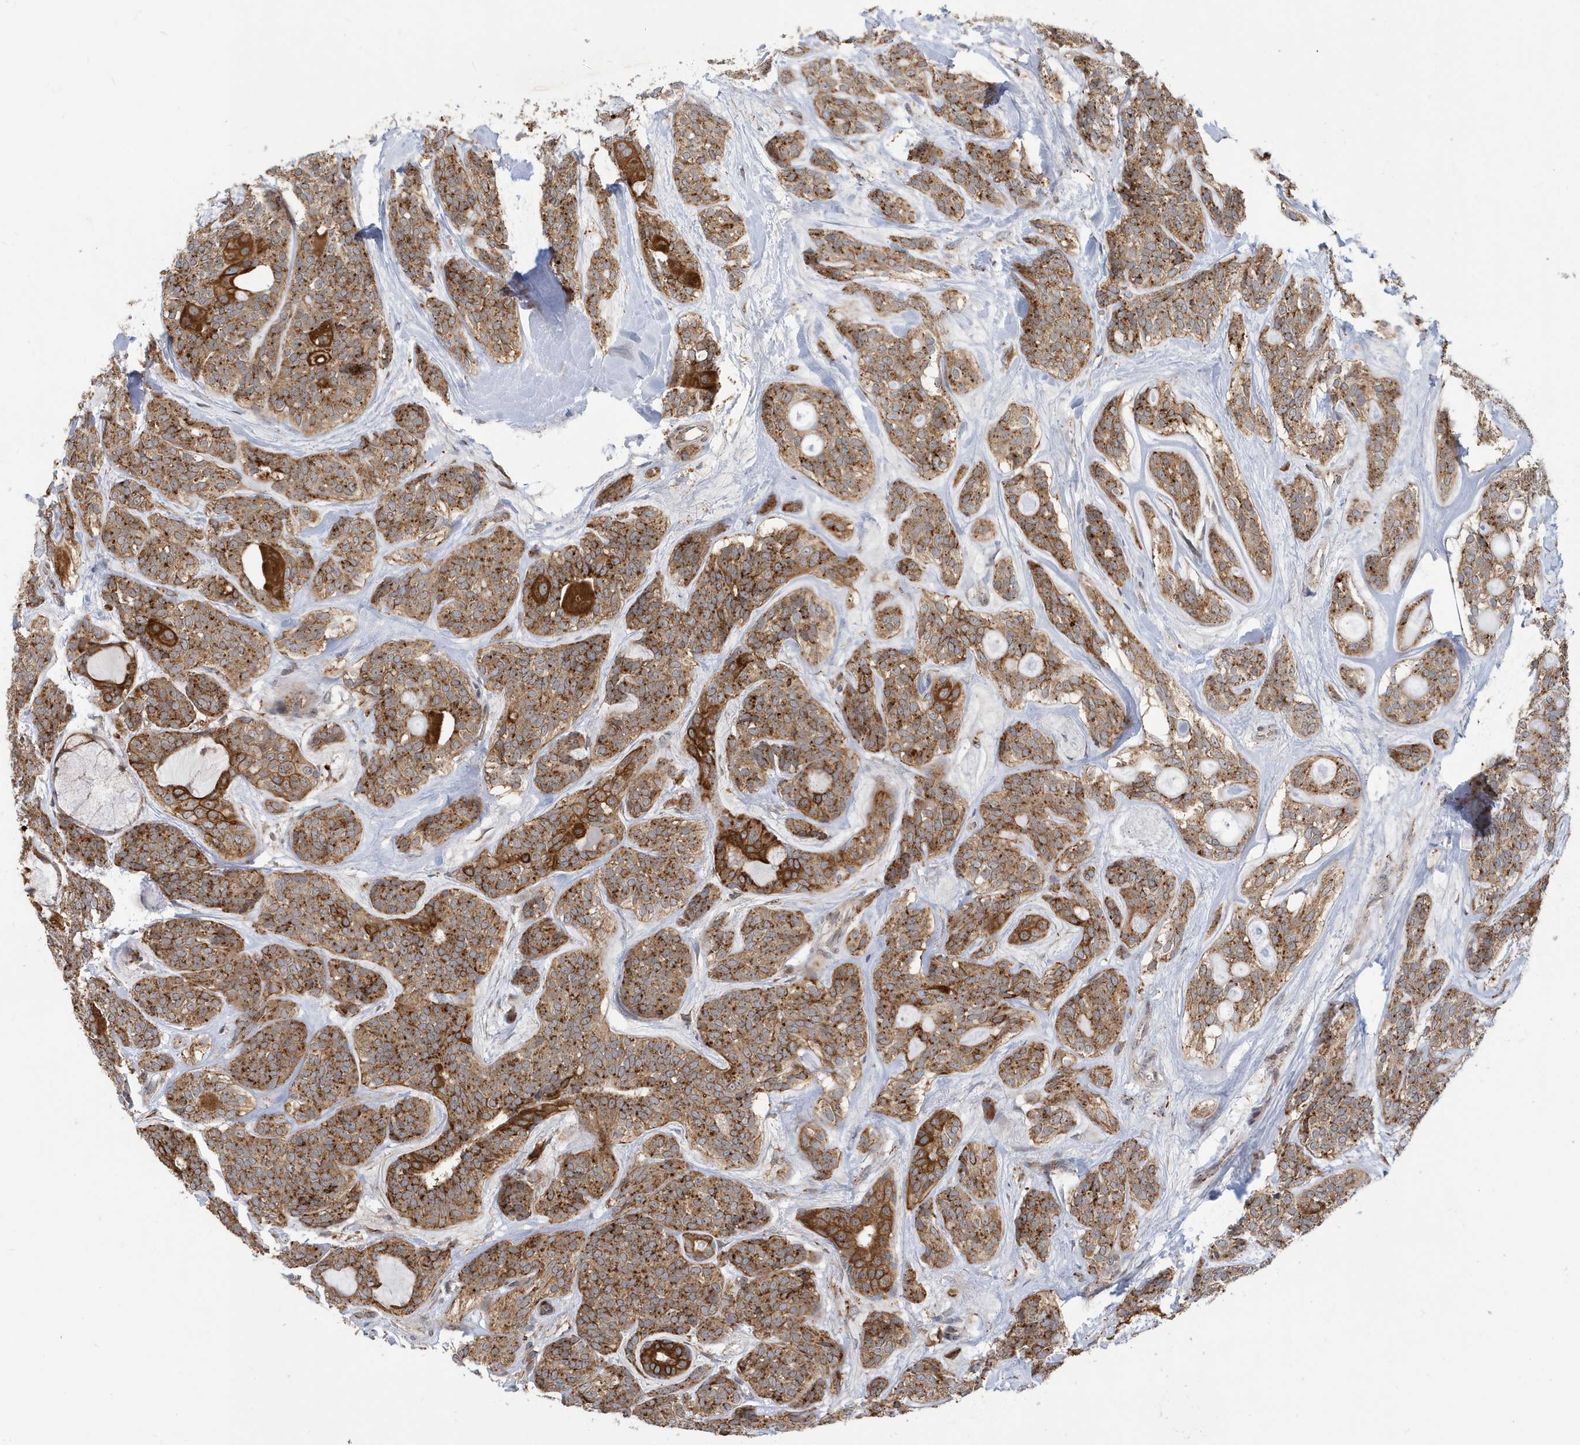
{"staining": {"intensity": "moderate", "quantity": ">75%", "location": "cytoplasmic/membranous"}, "tissue": "head and neck cancer", "cell_type": "Tumor cells", "image_type": "cancer", "snomed": [{"axis": "morphology", "description": "Adenocarcinoma, NOS"}, {"axis": "topography", "description": "Head-Neck"}], "caption": "Tumor cells demonstrate moderate cytoplasmic/membranous expression in about >75% of cells in head and neck cancer (adenocarcinoma).", "gene": "ZNF507", "patient": {"sex": "male", "age": 66}}